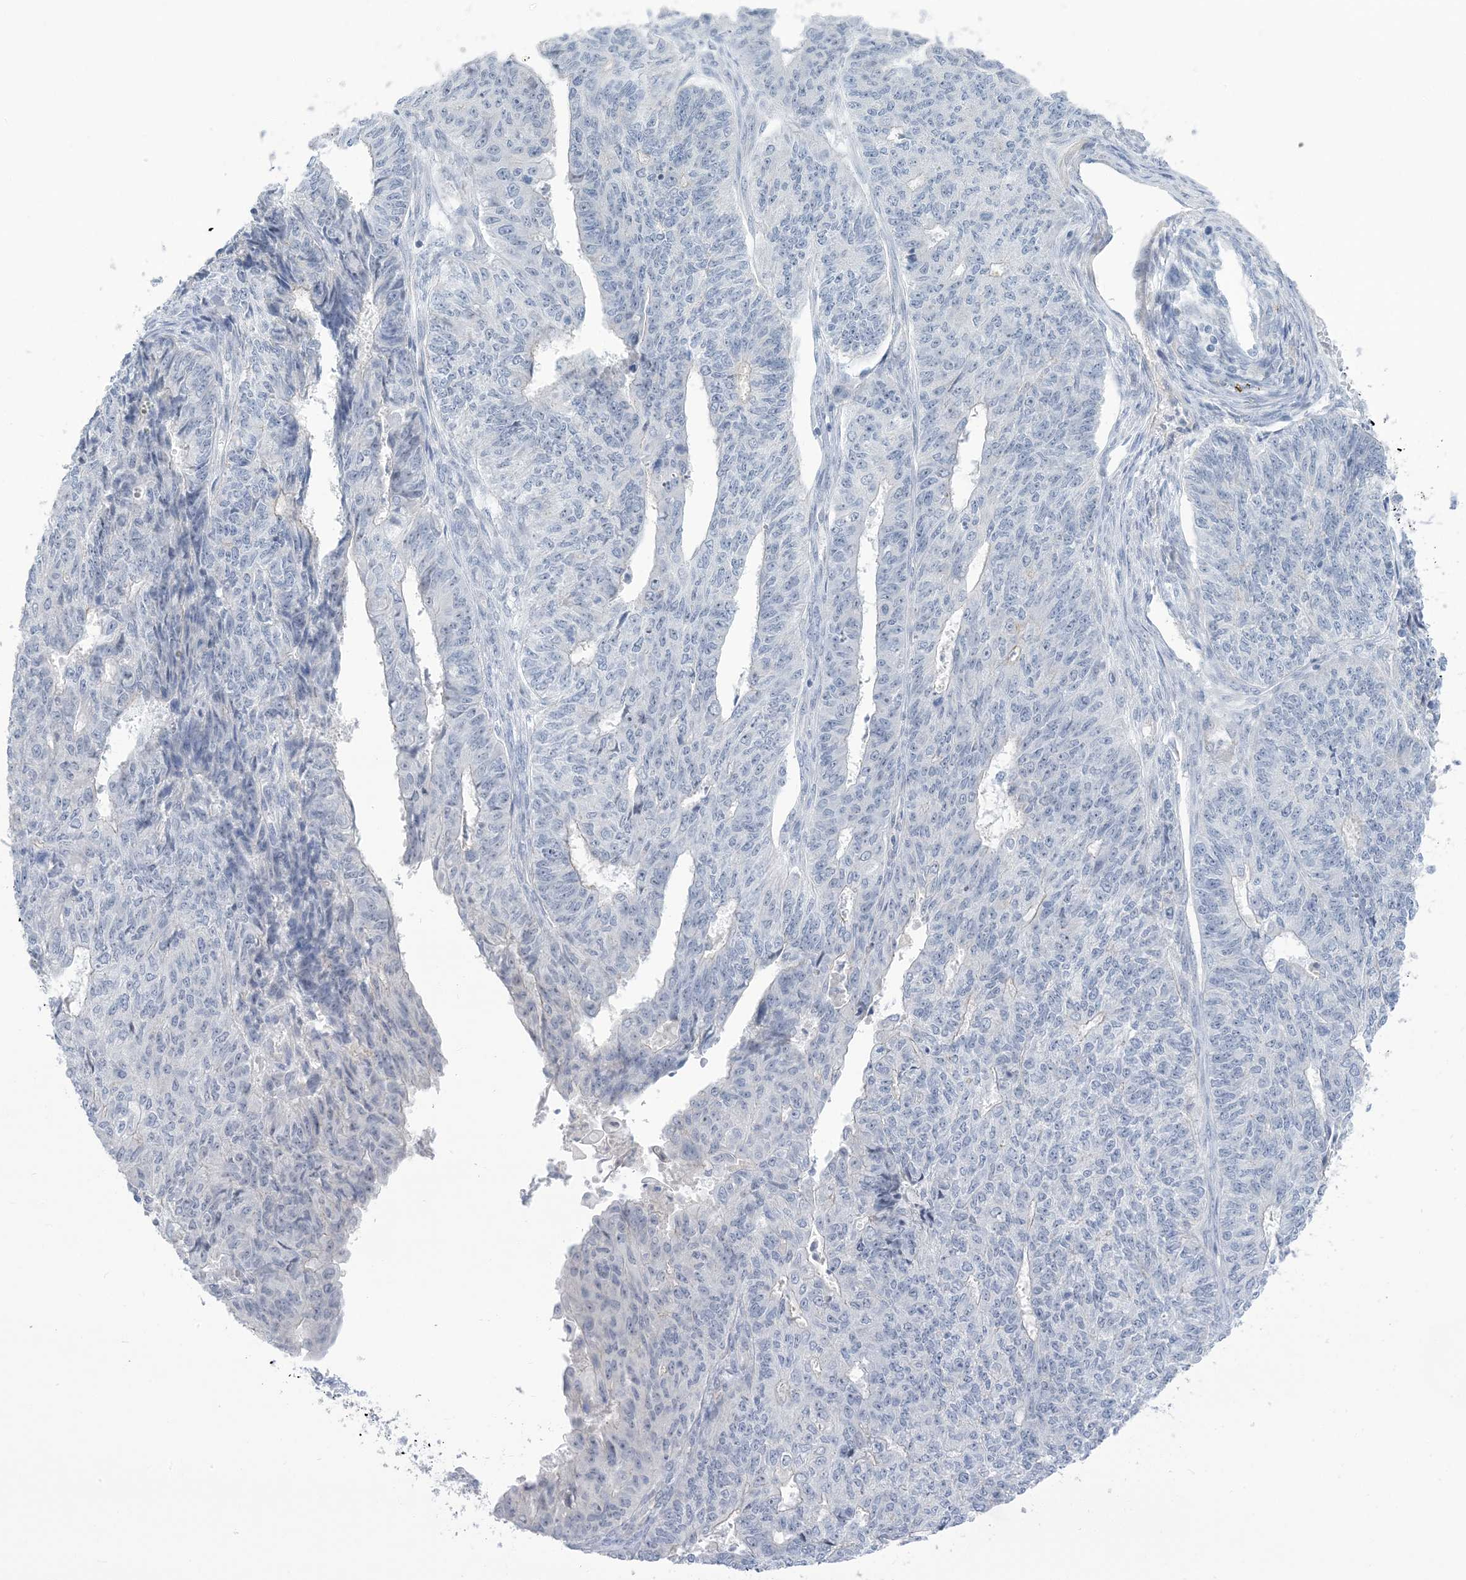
{"staining": {"intensity": "negative", "quantity": "none", "location": "none"}, "tissue": "endometrial cancer", "cell_type": "Tumor cells", "image_type": "cancer", "snomed": [{"axis": "morphology", "description": "Adenocarcinoma, NOS"}, {"axis": "topography", "description": "Endometrium"}], "caption": "Micrograph shows no significant protein positivity in tumor cells of endometrial cancer.", "gene": "IL36B", "patient": {"sex": "female", "age": 32}}